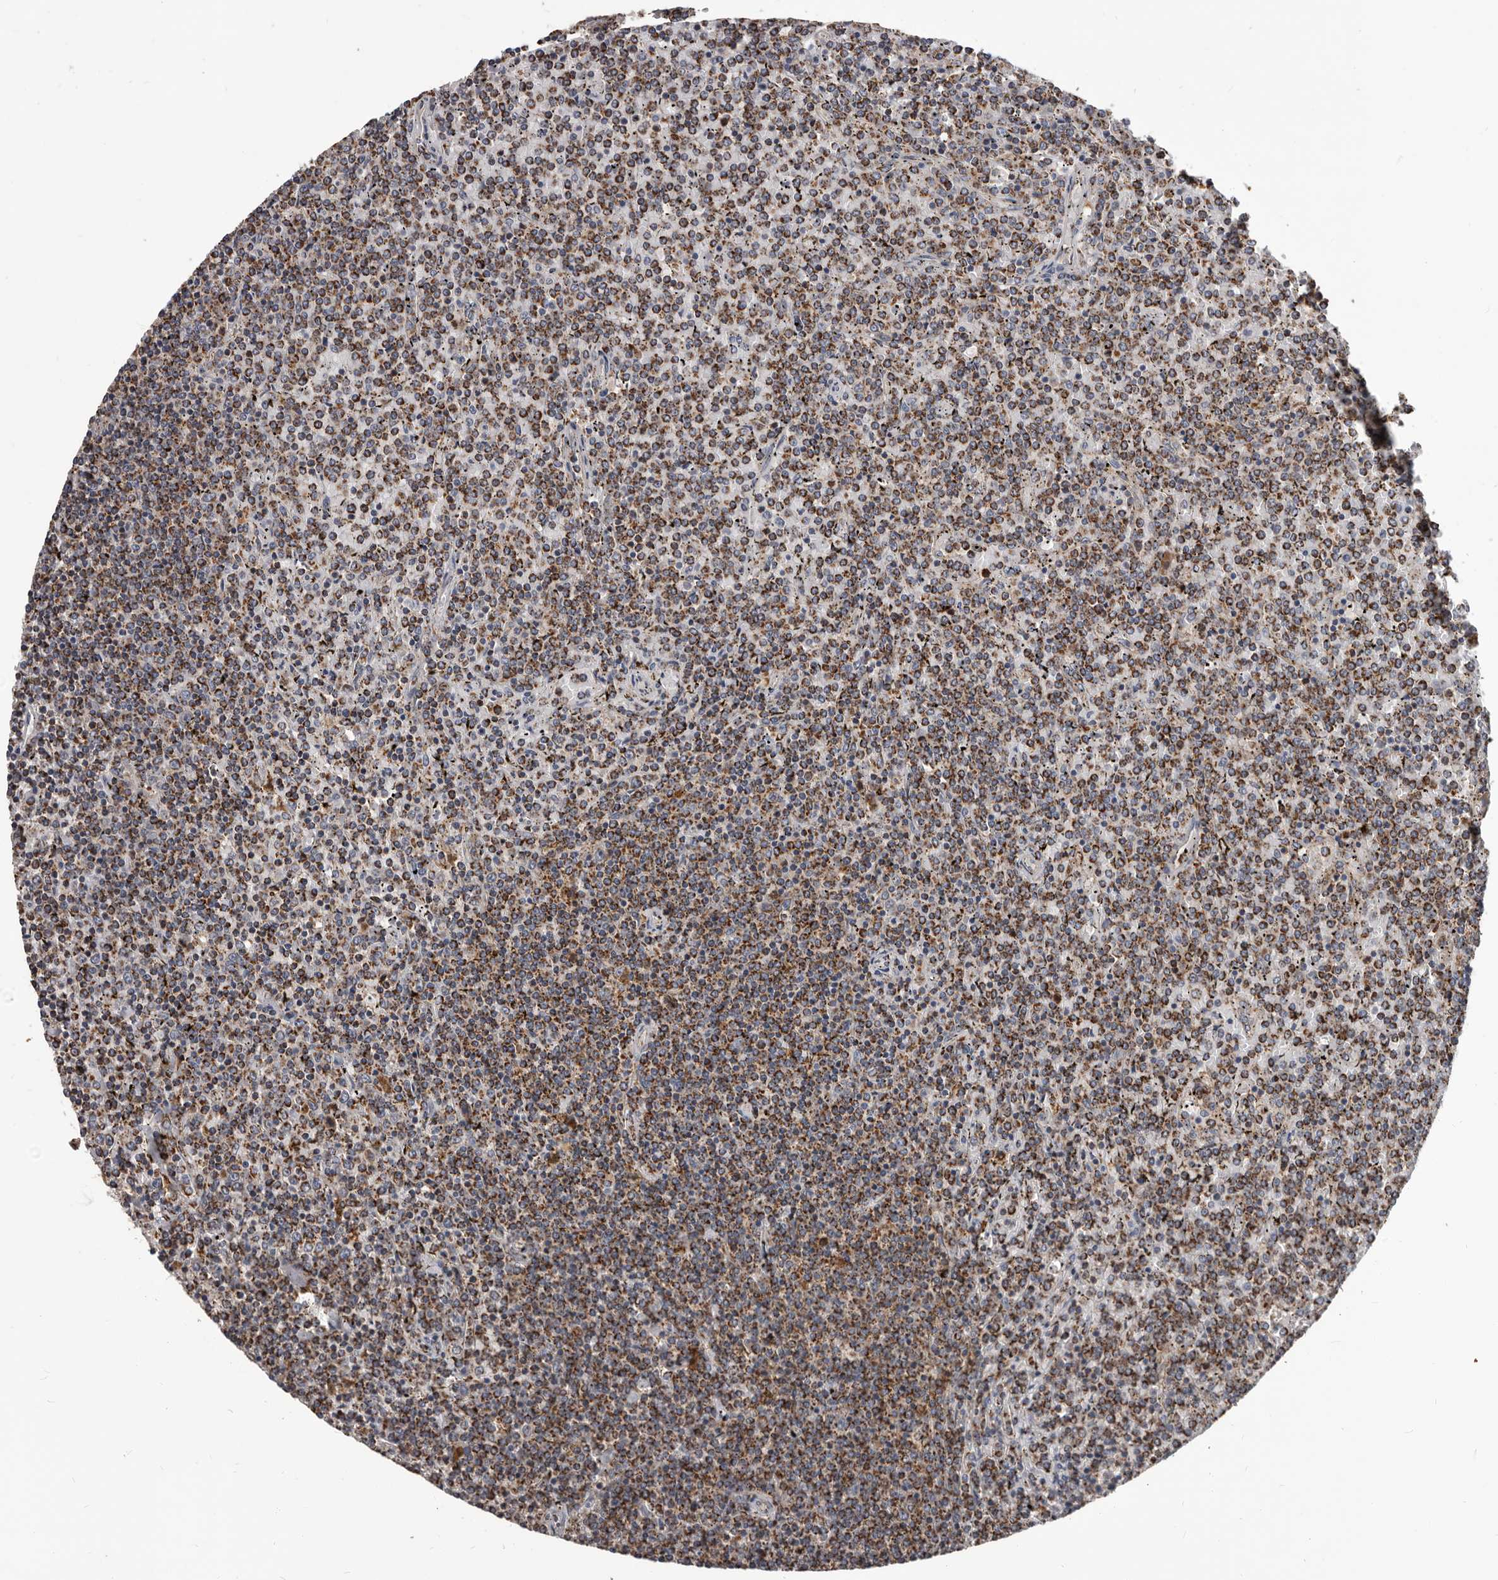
{"staining": {"intensity": "strong", "quantity": ">75%", "location": "cytoplasmic/membranous"}, "tissue": "lymphoma", "cell_type": "Tumor cells", "image_type": "cancer", "snomed": [{"axis": "morphology", "description": "Malignant lymphoma, non-Hodgkin's type, Low grade"}, {"axis": "topography", "description": "Spleen"}], "caption": "DAB (3,3'-diaminobenzidine) immunohistochemical staining of malignant lymphoma, non-Hodgkin's type (low-grade) shows strong cytoplasmic/membranous protein expression in approximately >75% of tumor cells.", "gene": "ALDH5A1", "patient": {"sex": "female", "age": 19}}